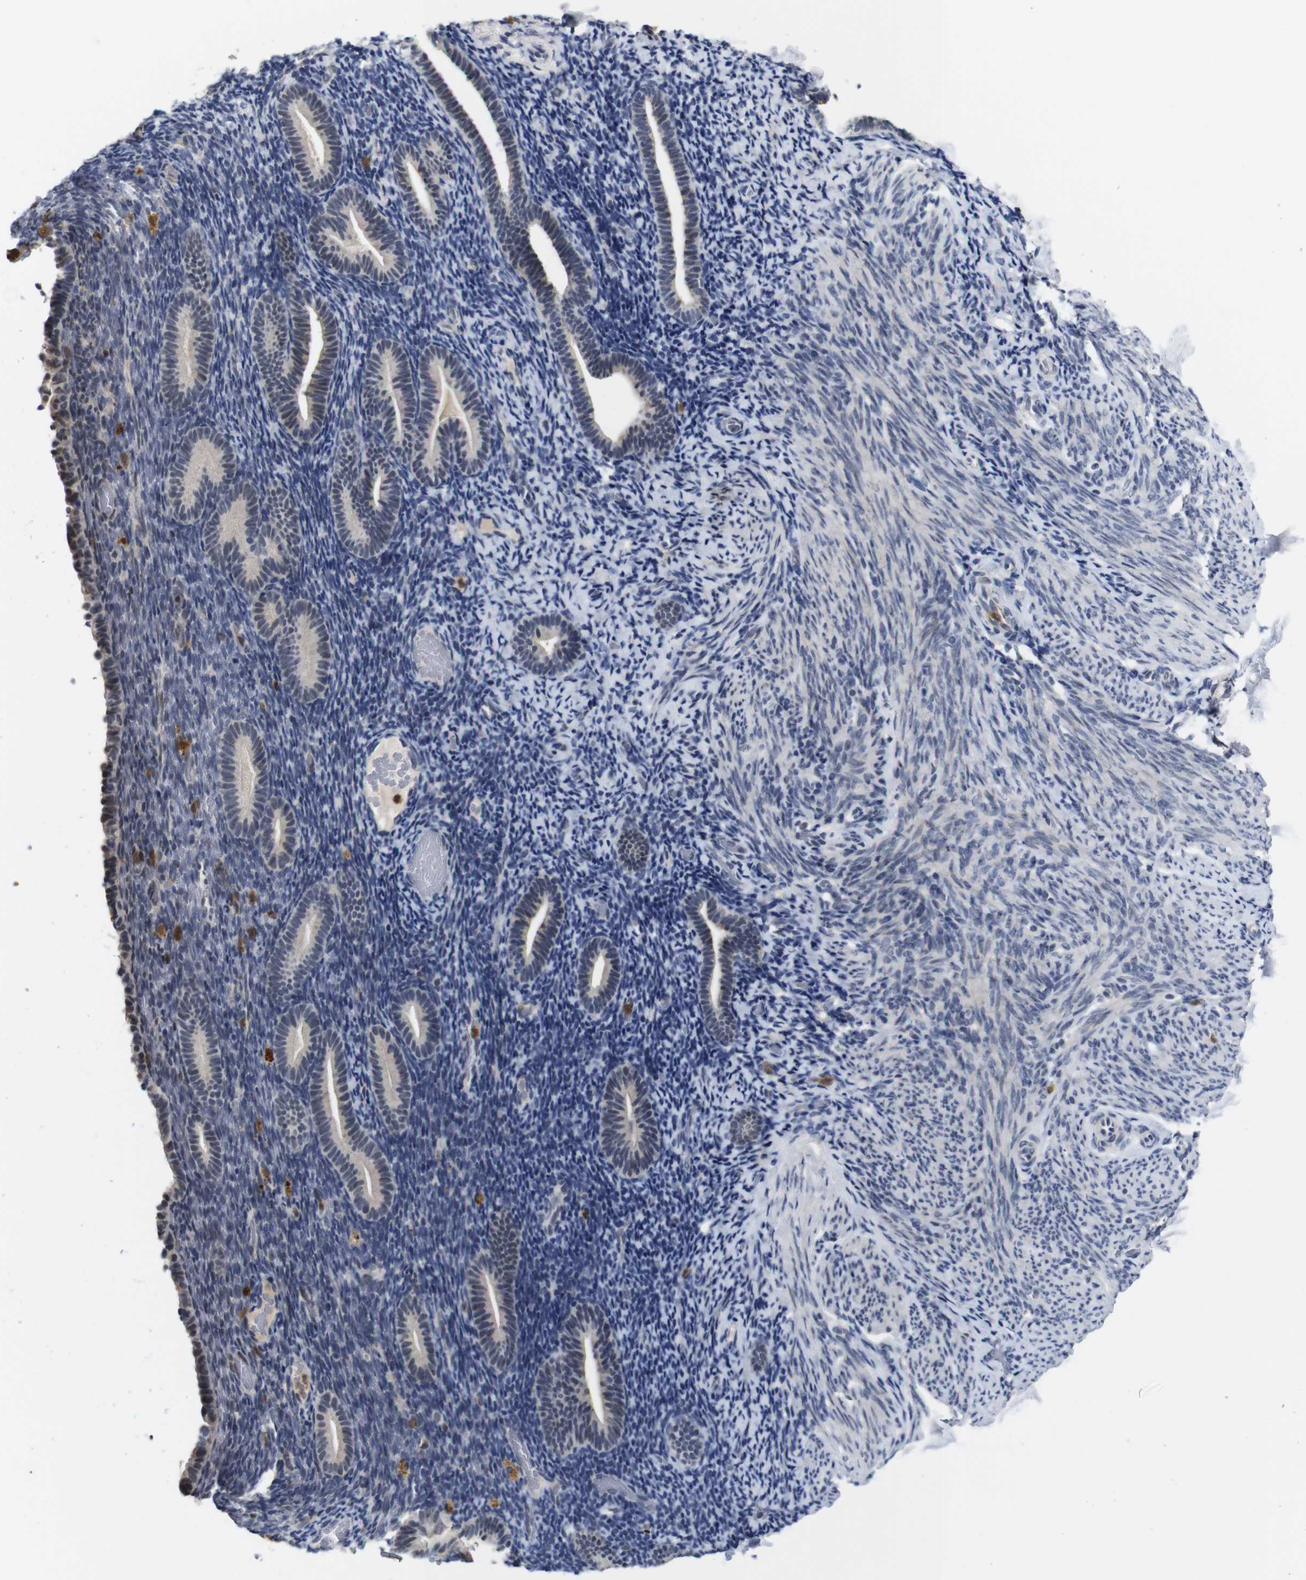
{"staining": {"intensity": "negative", "quantity": "none", "location": "none"}, "tissue": "endometrium", "cell_type": "Cells in endometrial stroma", "image_type": "normal", "snomed": [{"axis": "morphology", "description": "Normal tissue, NOS"}, {"axis": "topography", "description": "Endometrium"}], "caption": "Cells in endometrial stroma show no significant positivity in normal endometrium.", "gene": "NTRK3", "patient": {"sex": "female", "age": 51}}